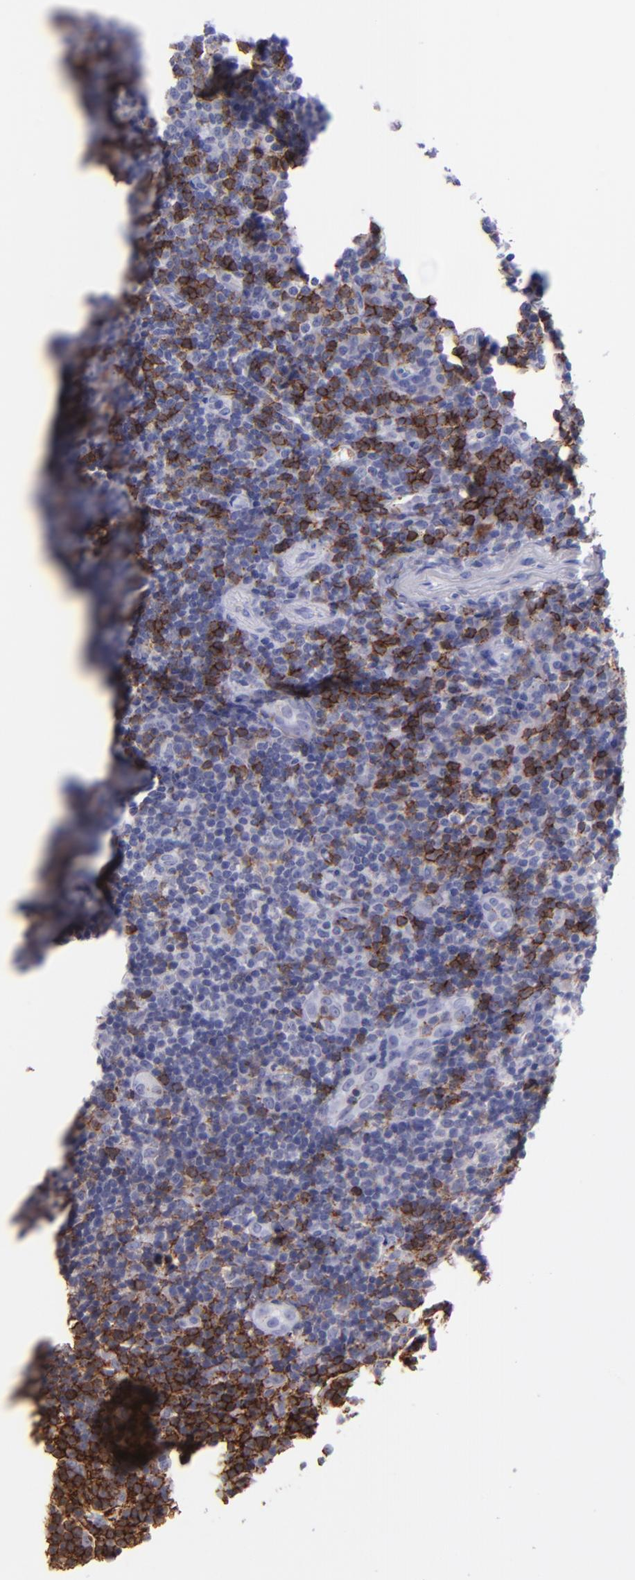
{"staining": {"intensity": "strong", "quantity": "25%-75%", "location": "cytoplasmic/membranous"}, "tissue": "tonsil", "cell_type": "Germinal center cells", "image_type": "normal", "snomed": [{"axis": "morphology", "description": "Normal tissue, NOS"}, {"axis": "topography", "description": "Tonsil"}], "caption": "High-power microscopy captured an immunohistochemistry image of normal tonsil, revealing strong cytoplasmic/membranous expression in approximately 25%-75% of germinal center cells. (DAB (3,3'-diaminobenzidine) IHC with brightfield microscopy, high magnification).", "gene": "CD37", "patient": {"sex": "female", "age": 40}}